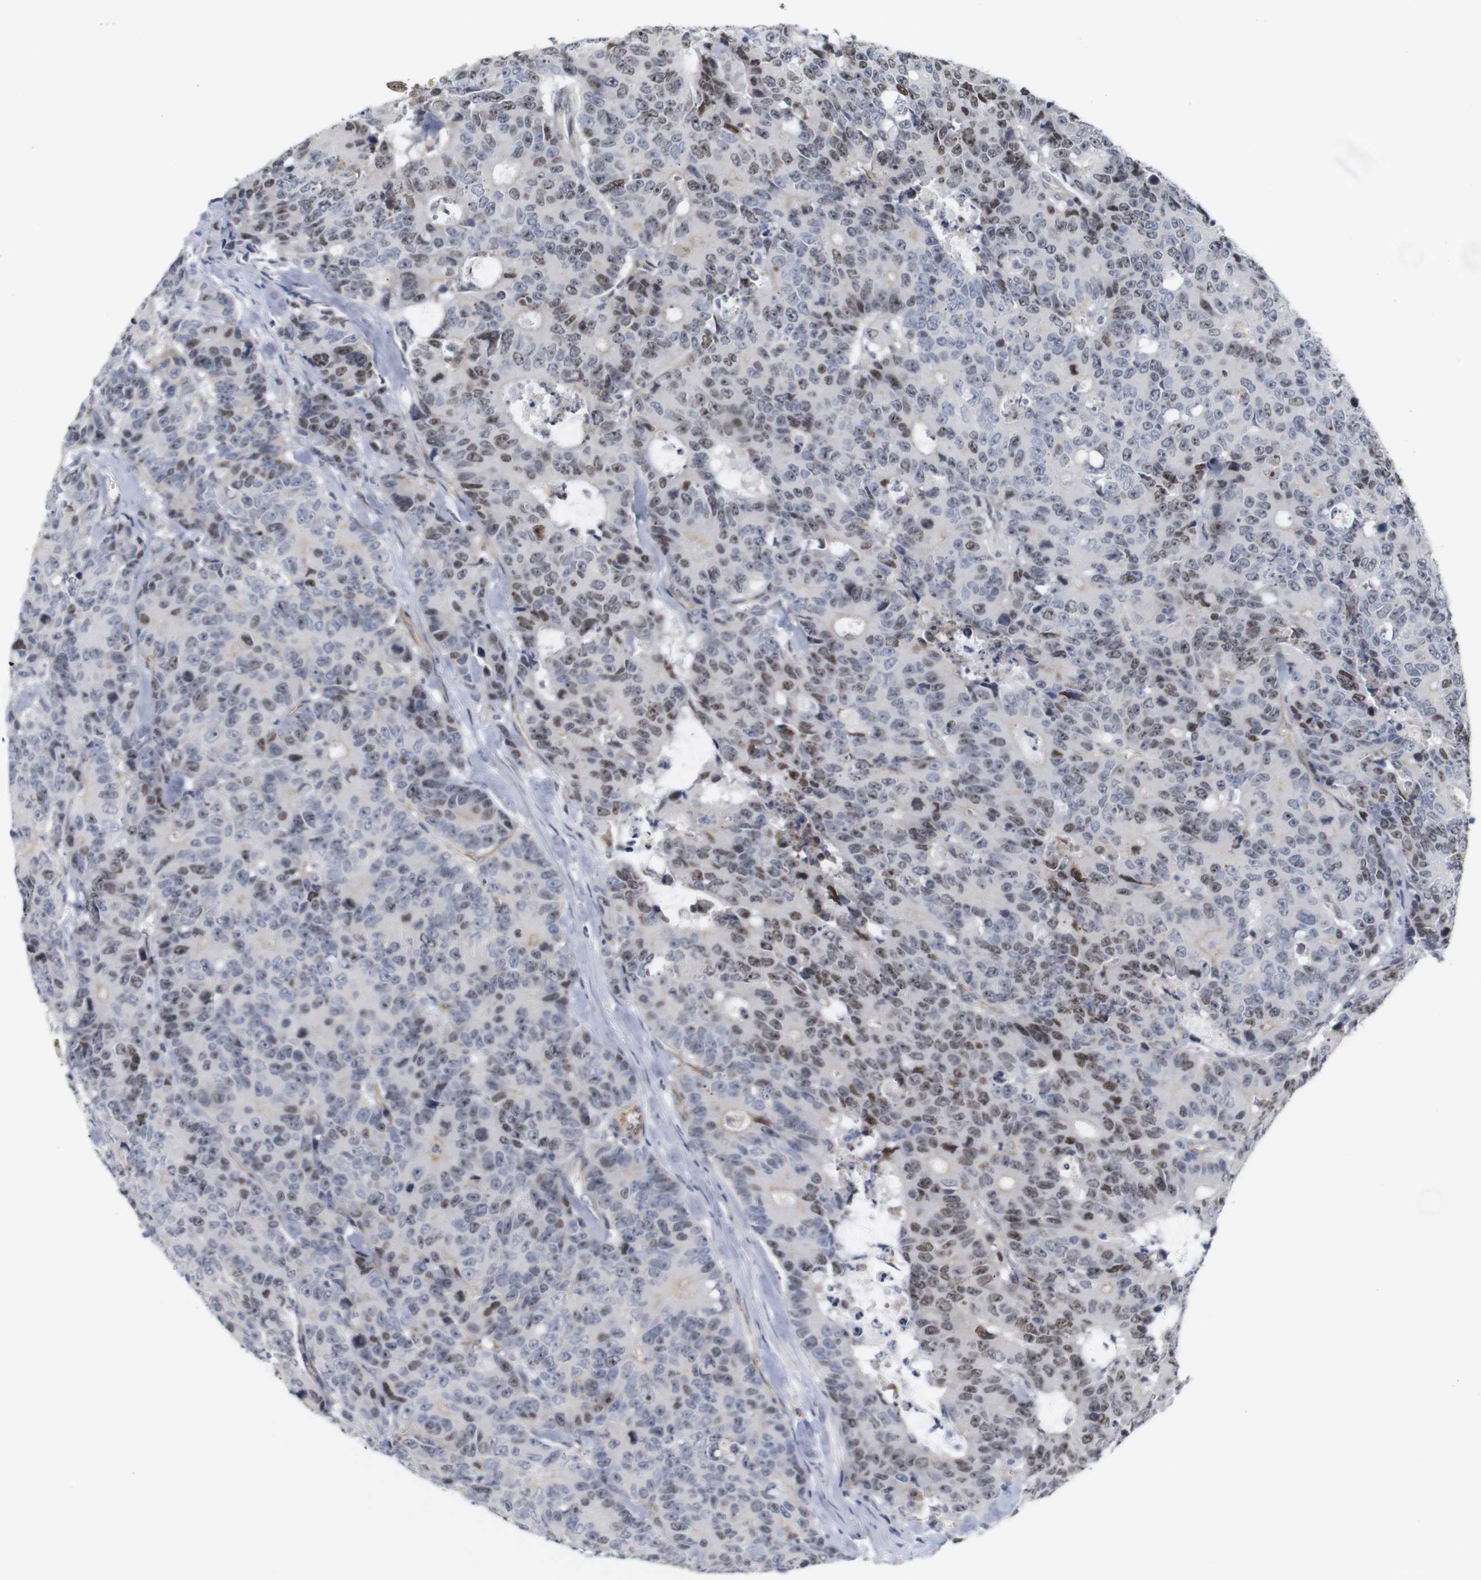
{"staining": {"intensity": "weak", "quantity": "25%-75%", "location": "nuclear"}, "tissue": "colorectal cancer", "cell_type": "Tumor cells", "image_type": "cancer", "snomed": [{"axis": "morphology", "description": "Adenocarcinoma, NOS"}, {"axis": "topography", "description": "Colon"}], "caption": "Human adenocarcinoma (colorectal) stained for a protein (brown) shows weak nuclear positive expression in about 25%-75% of tumor cells.", "gene": "CYB561", "patient": {"sex": "female", "age": 86}}